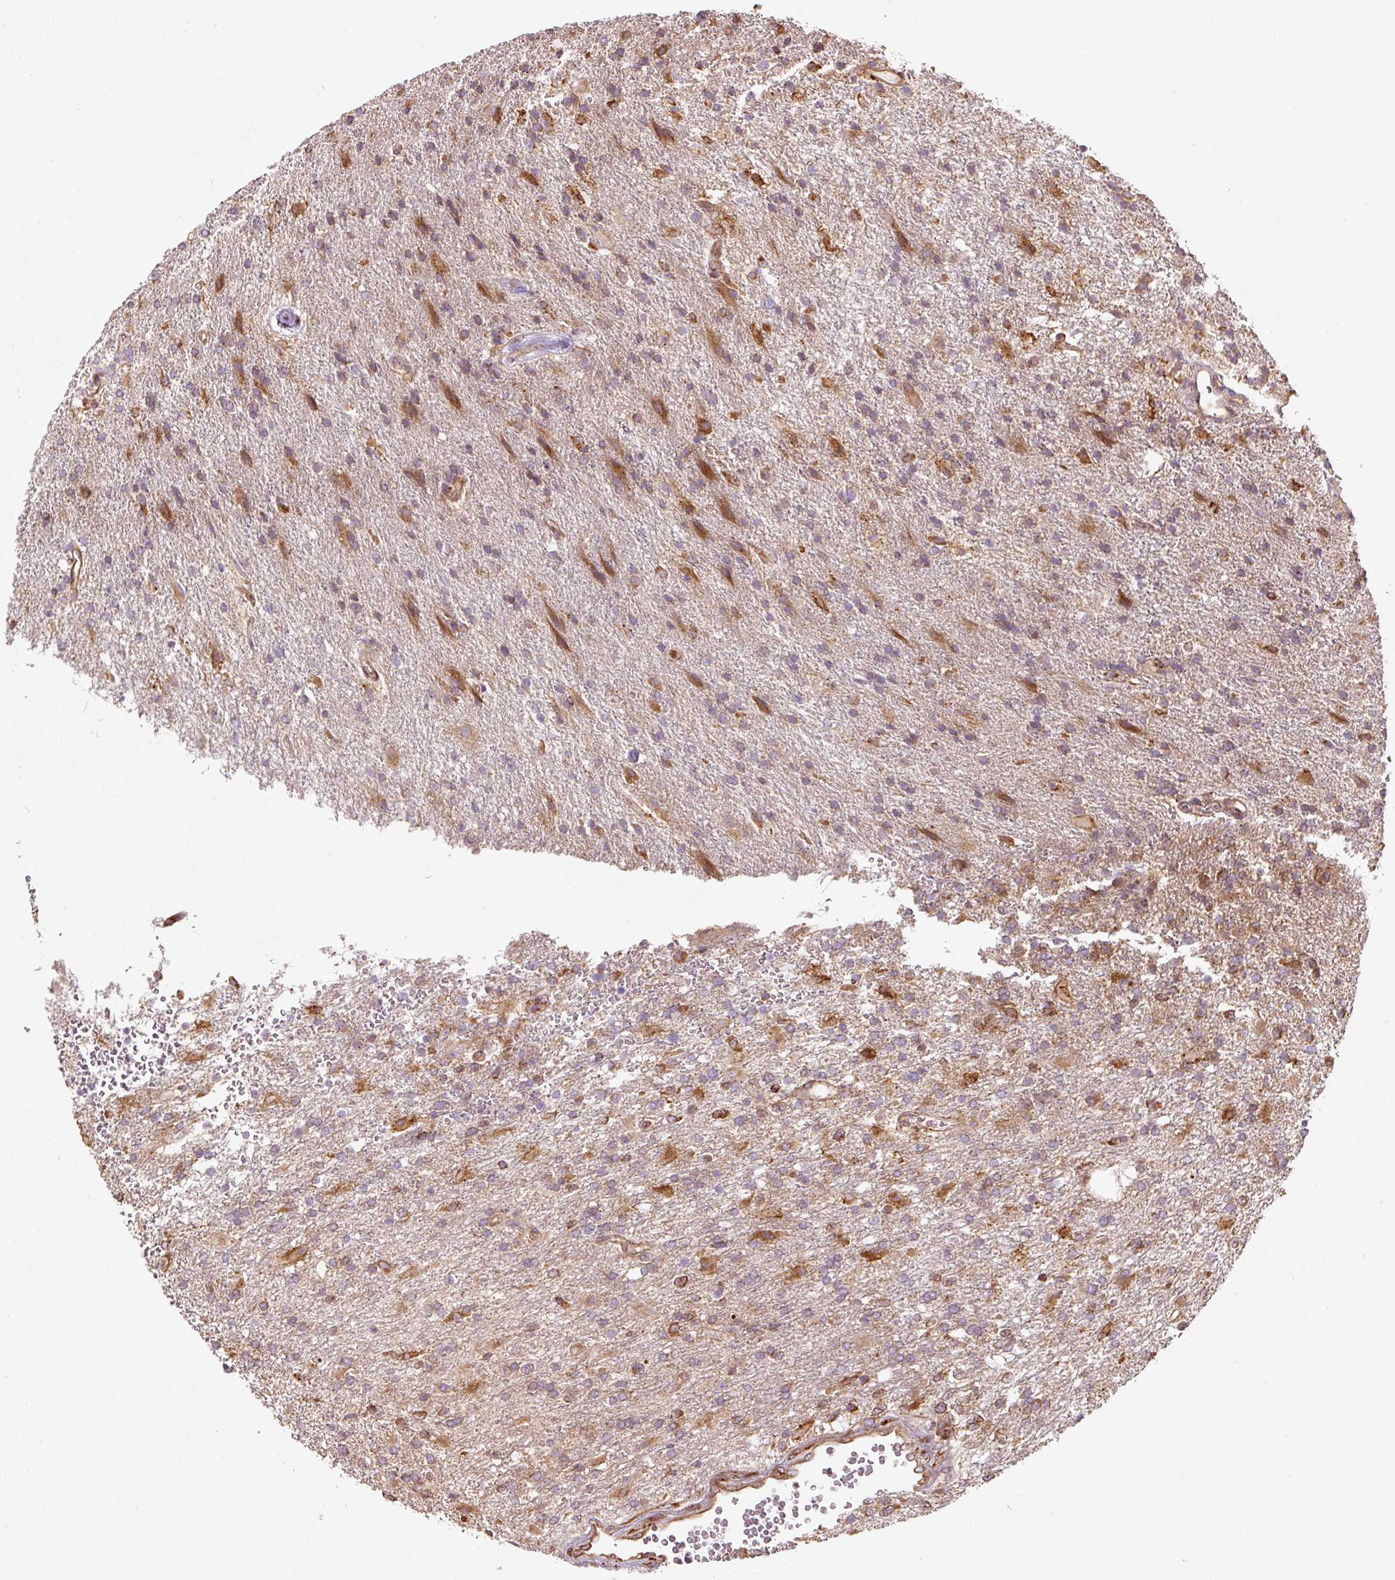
{"staining": {"intensity": "moderate", "quantity": "25%-75%", "location": "cytoplasmic/membranous"}, "tissue": "glioma", "cell_type": "Tumor cells", "image_type": "cancer", "snomed": [{"axis": "morphology", "description": "Glioma, malignant, High grade"}, {"axis": "topography", "description": "Brain"}], "caption": "IHC staining of glioma, which displays medium levels of moderate cytoplasmic/membranous positivity in approximately 25%-75% of tumor cells indicating moderate cytoplasmic/membranous protein expression. The staining was performed using DAB (3,3'-diaminobenzidine) (brown) for protein detection and nuclei were counterstained in hematoxylin (blue).", "gene": "PRKCSH", "patient": {"sex": "male", "age": 56}}